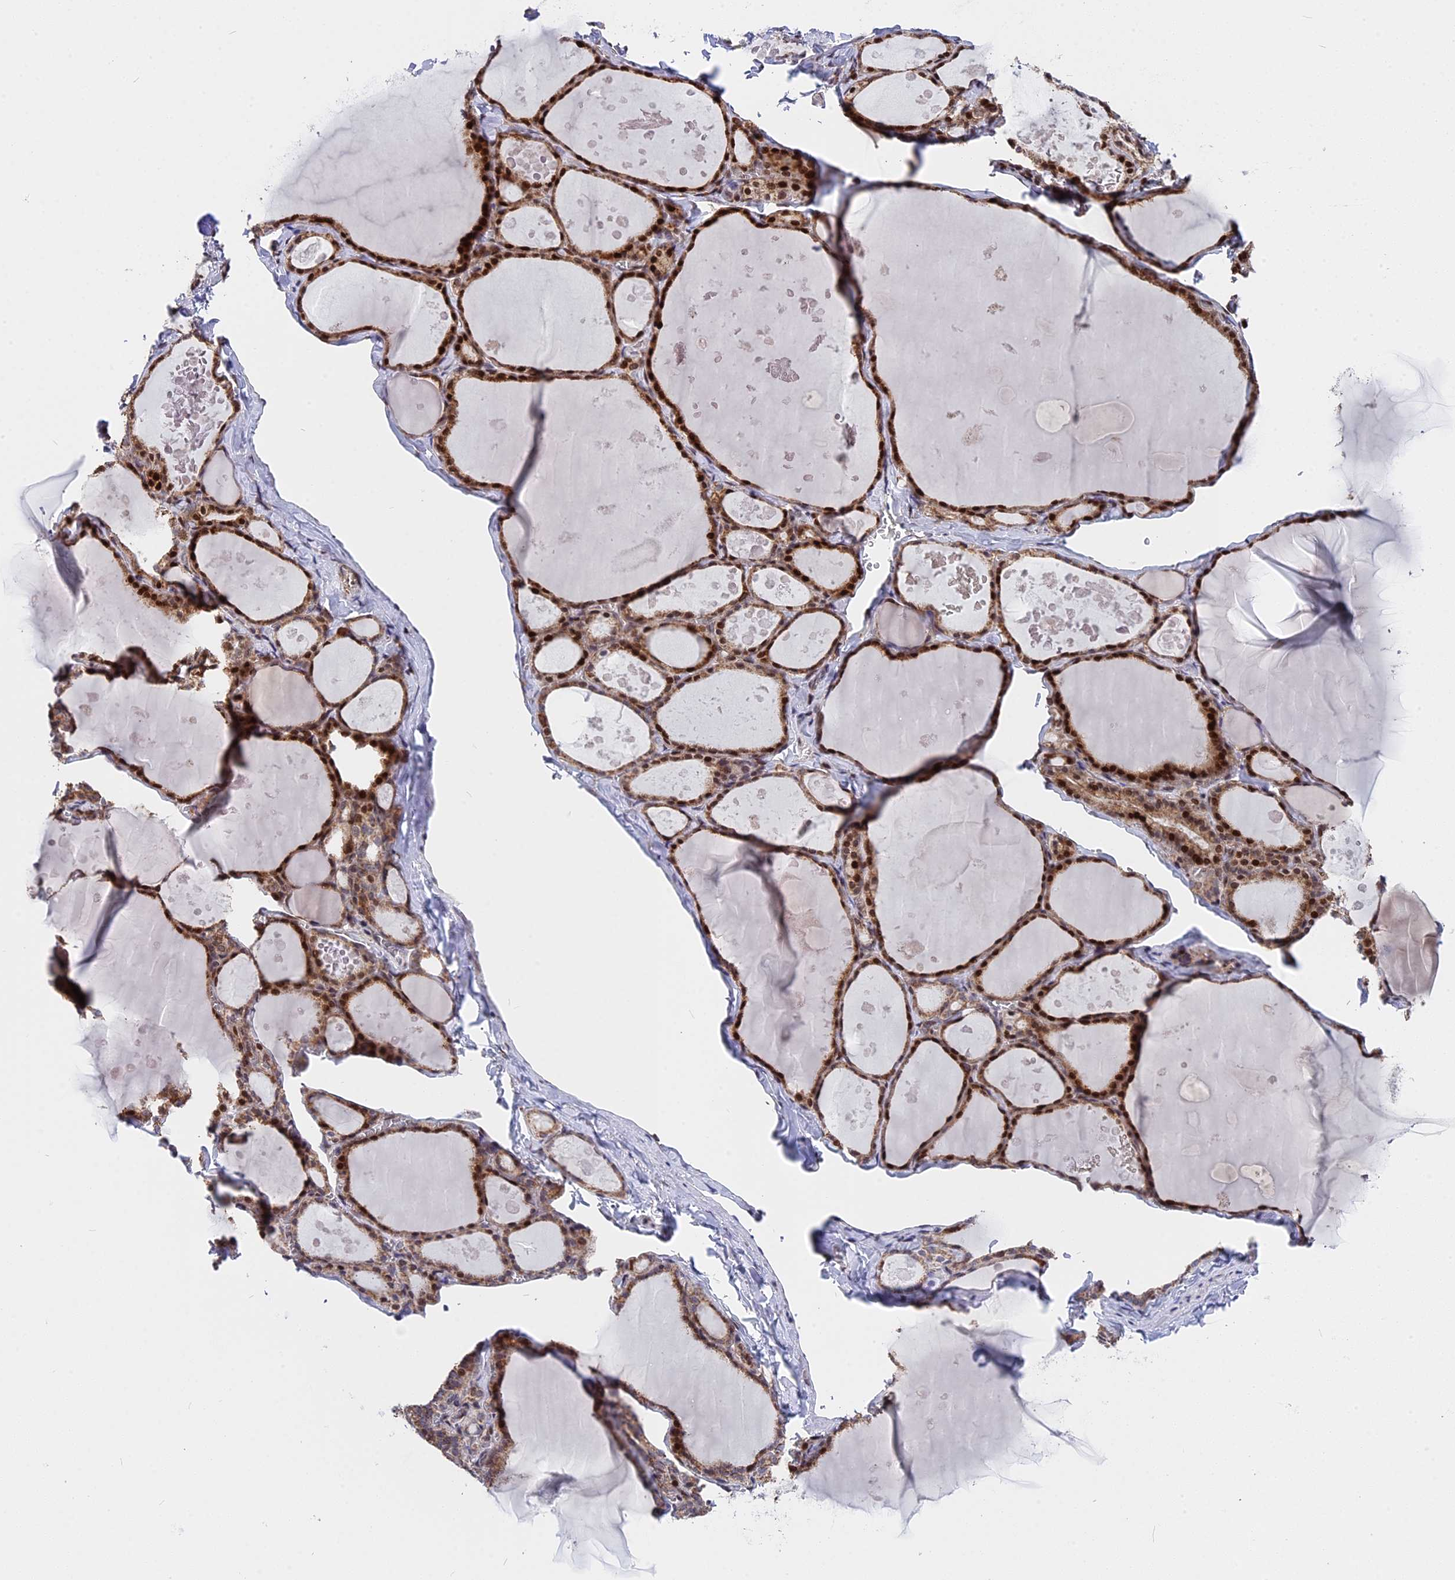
{"staining": {"intensity": "moderate", "quantity": ">75%", "location": "cytoplasmic/membranous,nuclear"}, "tissue": "thyroid gland", "cell_type": "Glandular cells", "image_type": "normal", "snomed": [{"axis": "morphology", "description": "Normal tissue, NOS"}, {"axis": "topography", "description": "Thyroid gland"}], "caption": "The image reveals a brown stain indicating the presence of a protein in the cytoplasmic/membranous,nuclear of glandular cells in thyroid gland. (brown staining indicates protein expression, while blue staining denotes nuclei).", "gene": "FAM174C", "patient": {"sex": "male", "age": 56}}